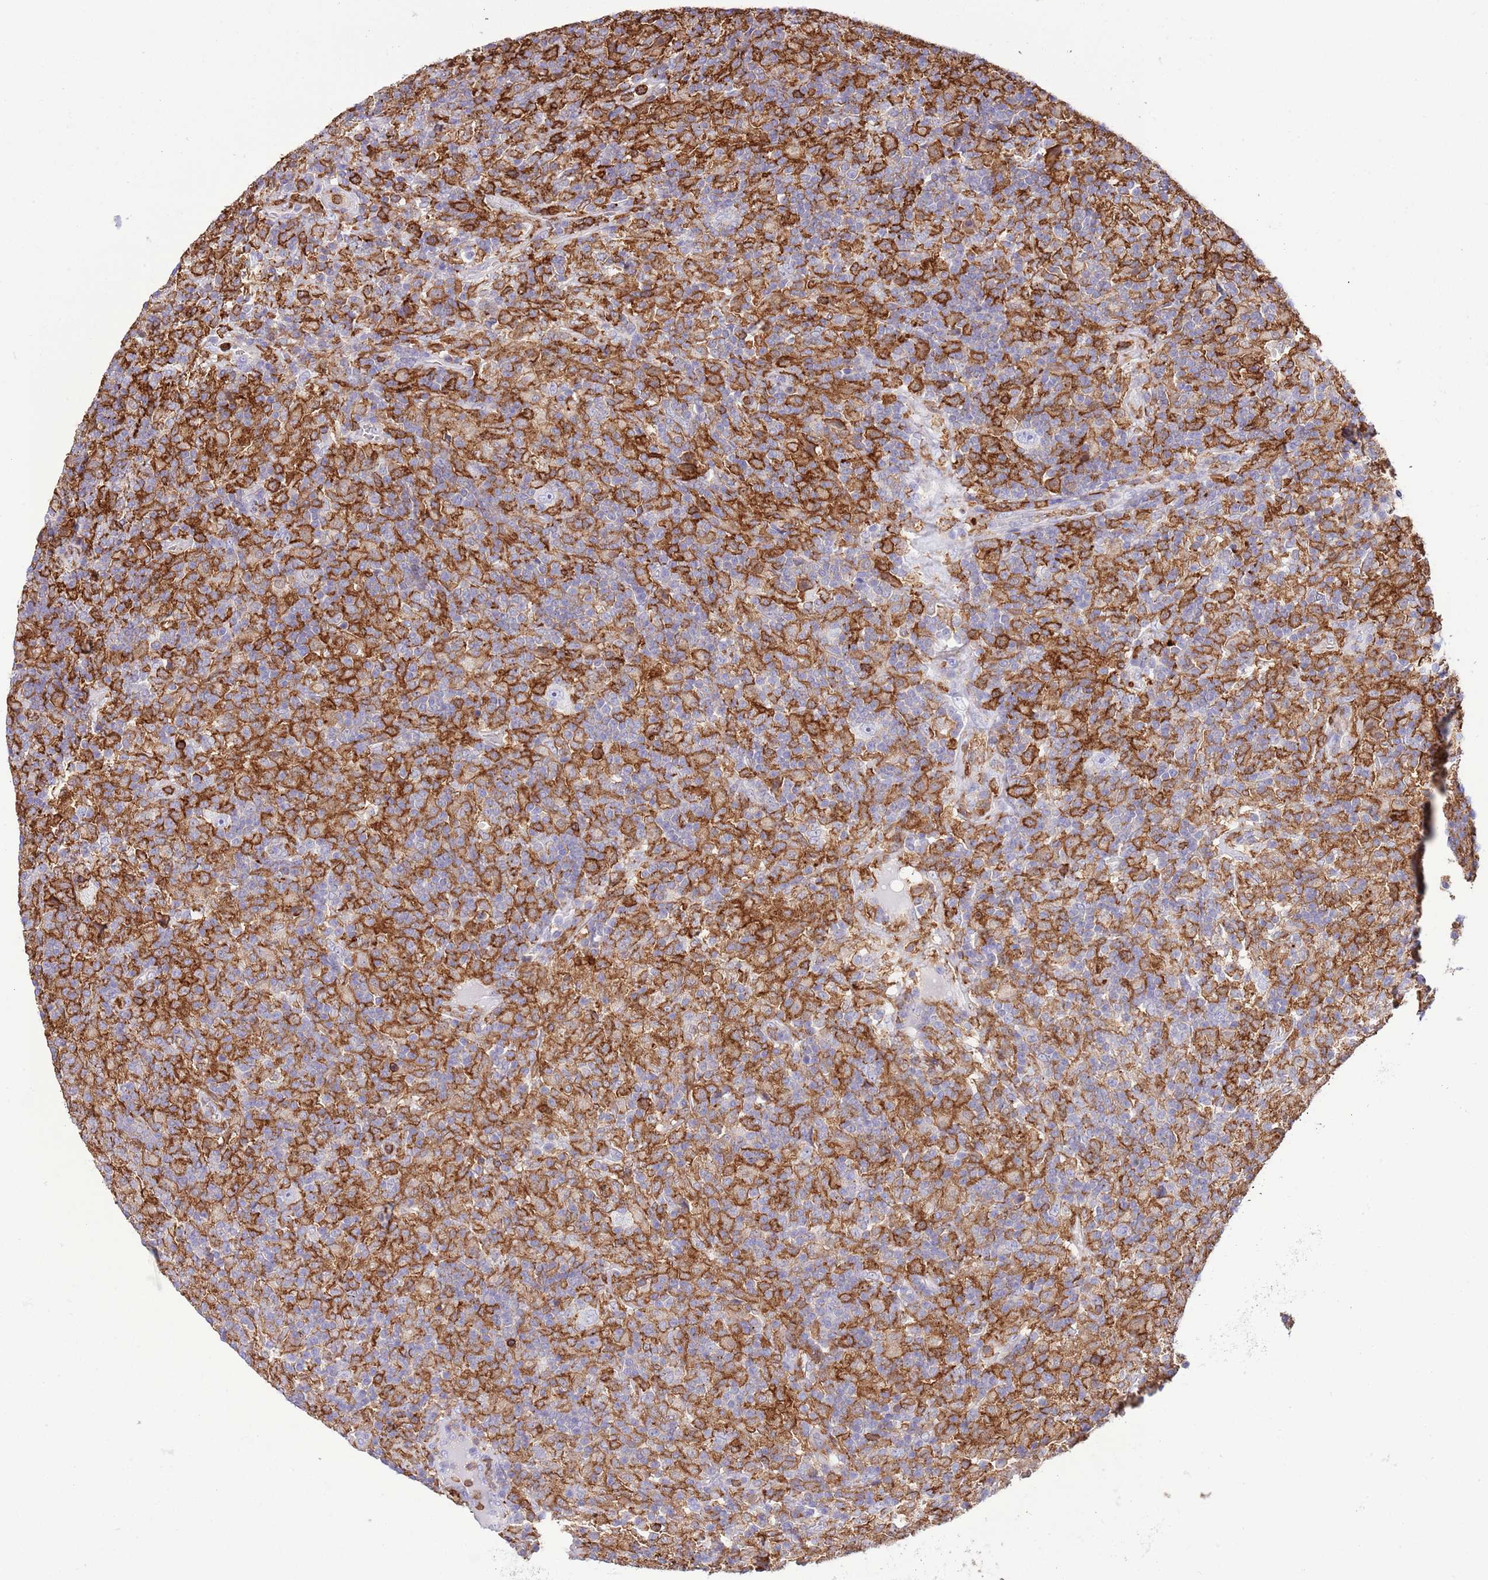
{"staining": {"intensity": "negative", "quantity": "none", "location": "none"}, "tissue": "lymphoma", "cell_type": "Tumor cells", "image_type": "cancer", "snomed": [{"axis": "morphology", "description": "Hodgkin's disease, NOS"}, {"axis": "topography", "description": "Lymph node"}], "caption": "Immunohistochemistry (IHC) of lymphoma exhibits no expression in tumor cells.", "gene": "EFHD2", "patient": {"sex": "male", "age": 70}}